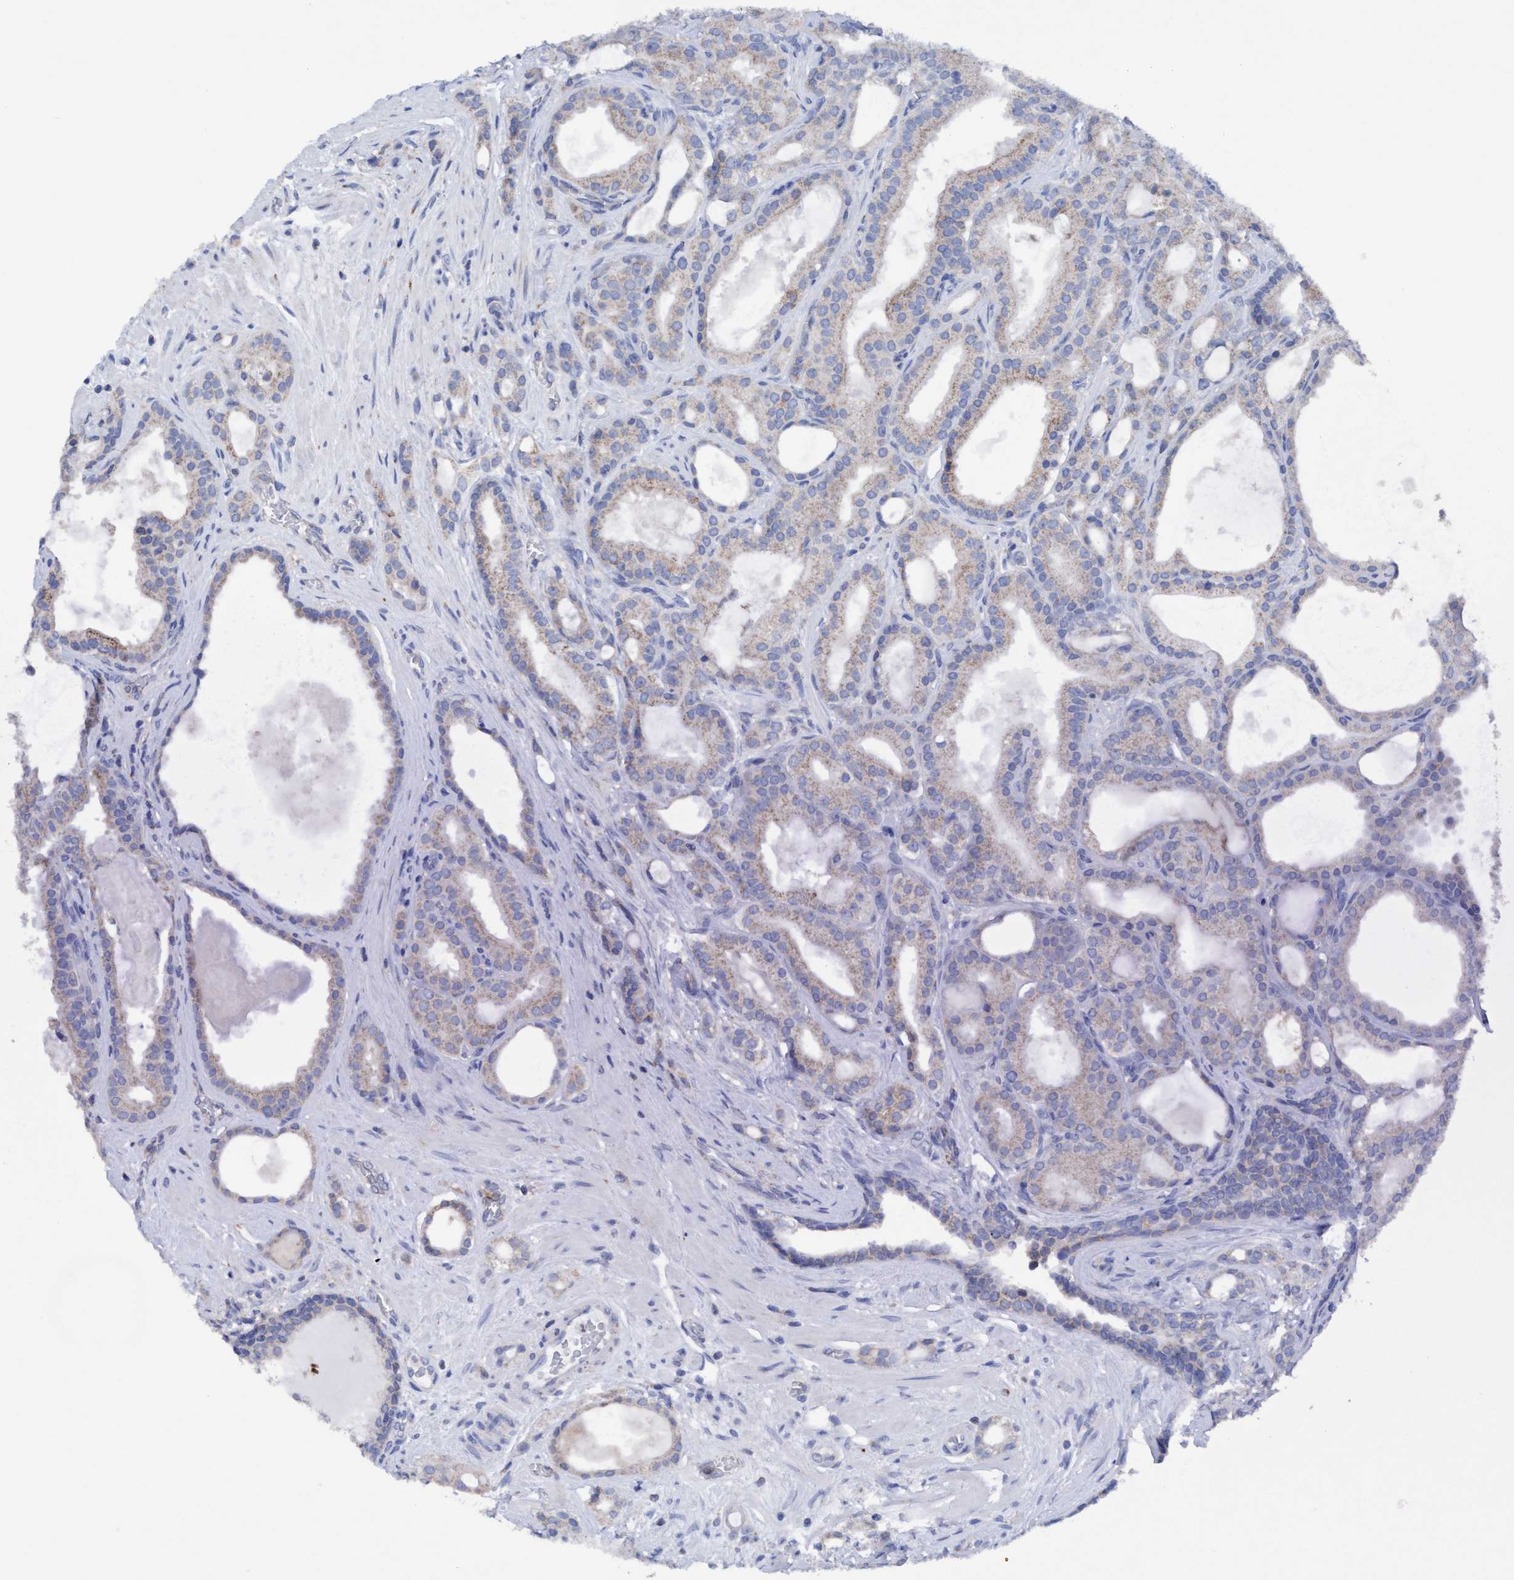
{"staining": {"intensity": "weak", "quantity": "<25%", "location": "cytoplasmic/membranous"}, "tissue": "prostate cancer", "cell_type": "Tumor cells", "image_type": "cancer", "snomed": [{"axis": "morphology", "description": "Adenocarcinoma, High grade"}, {"axis": "topography", "description": "Prostate"}], "caption": "This micrograph is of prostate high-grade adenocarcinoma stained with immunohistochemistry to label a protein in brown with the nuclei are counter-stained blue. There is no positivity in tumor cells.", "gene": "RSAD1", "patient": {"sex": "male", "age": 60}}